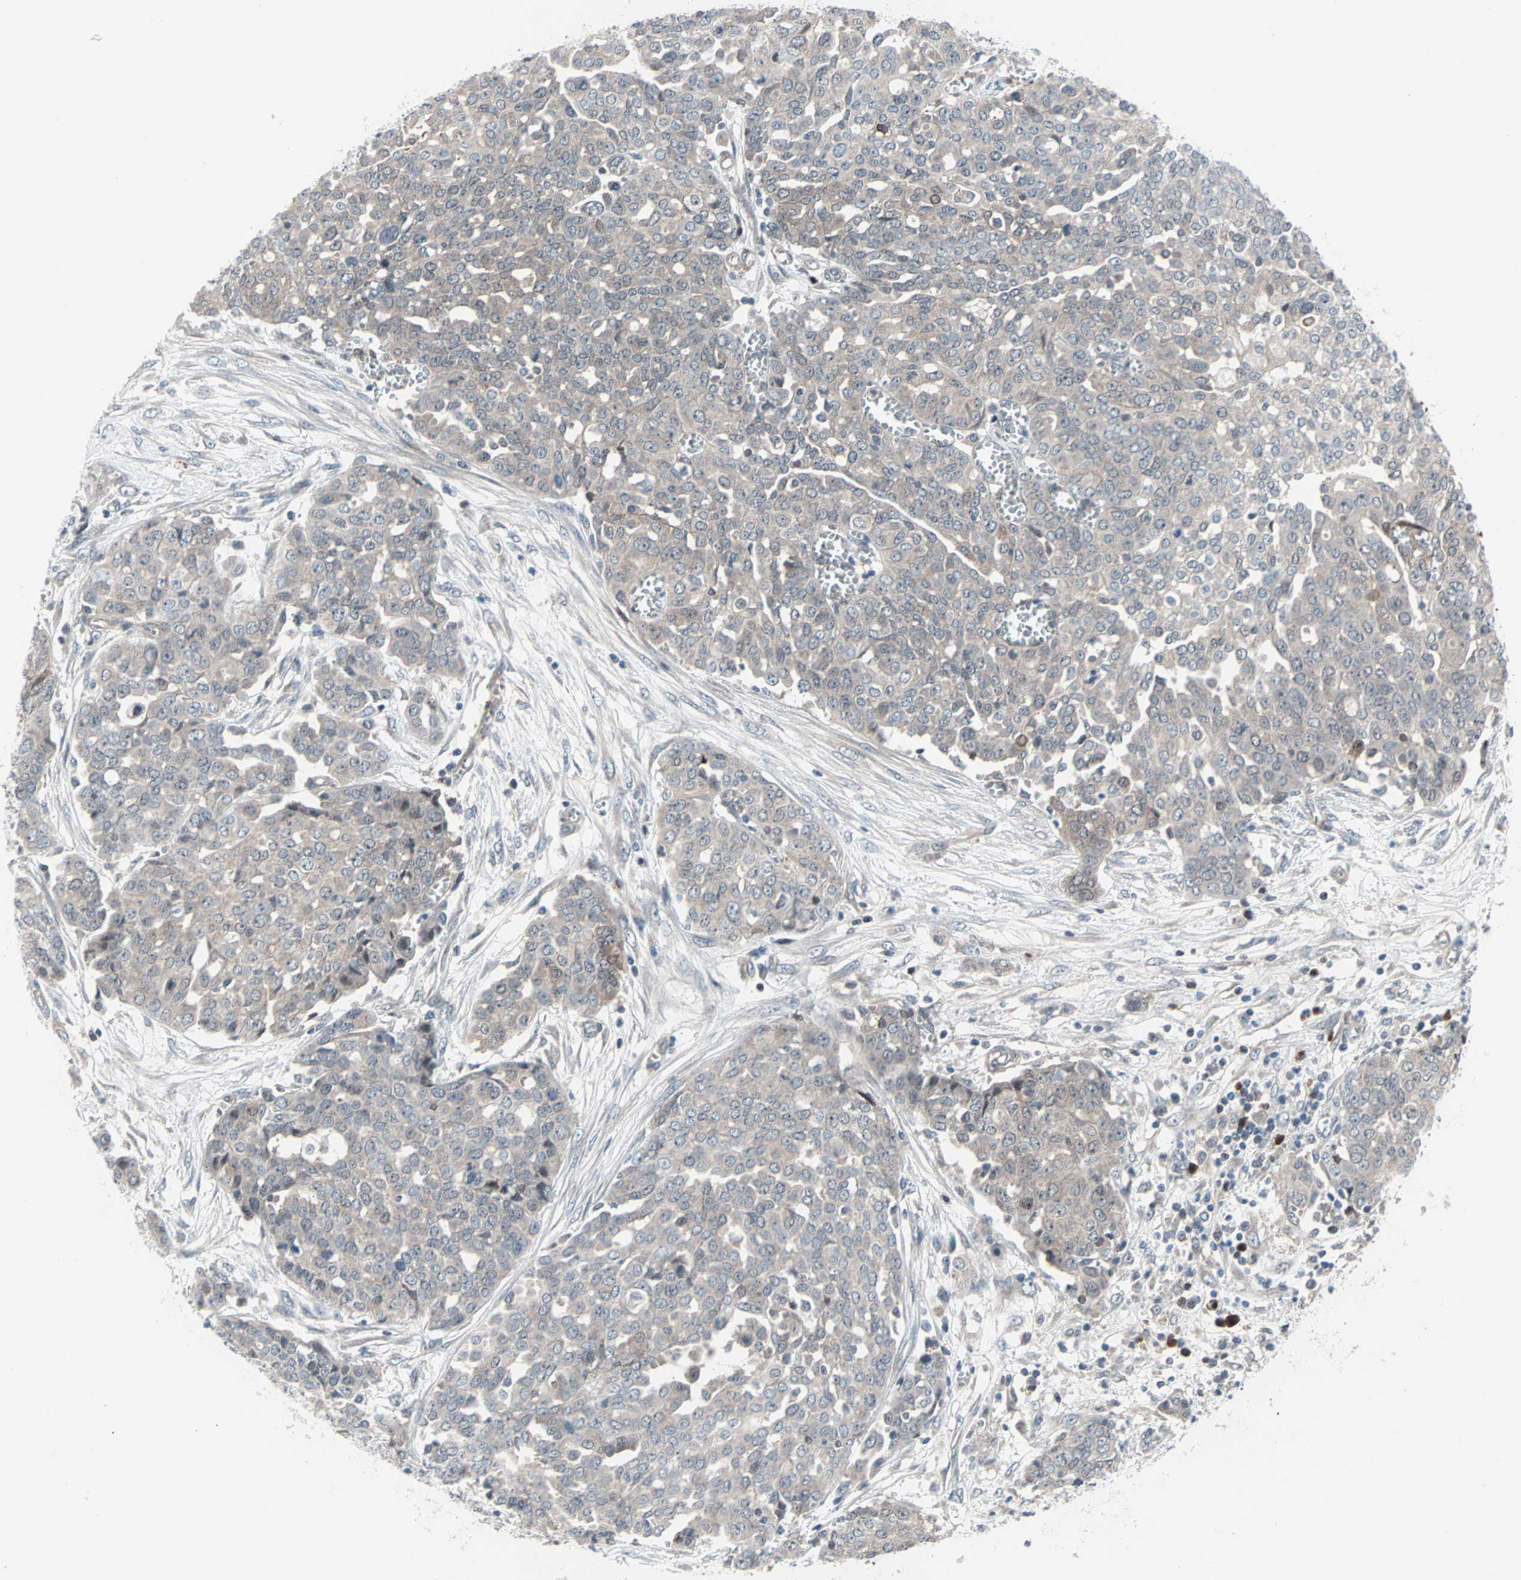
{"staining": {"intensity": "weak", "quantity": "25%-75%", "location": "cytoplasmic/membranous"}, "tissue": "ovarian cancer", "cell_type": "Tumor cells", "image_type": "cancer", "snomed": [{"axis": "morphology", "description": "Cystadenocarcinoma, serous, NOS"}, {"axis": "topography", "description": "Soft tissue"}, {"axis": "topography", "description": "Ovary"}], "caption": "Brown immunohistochemical staining in ovarian cancer (serous cystadenocarcinoma) reveals weak cytoplasmic/membranous expression in about 25%-75% of tumor cells.", "gene": "CASP3", "patient": {"sex": "female", "age": 57}}